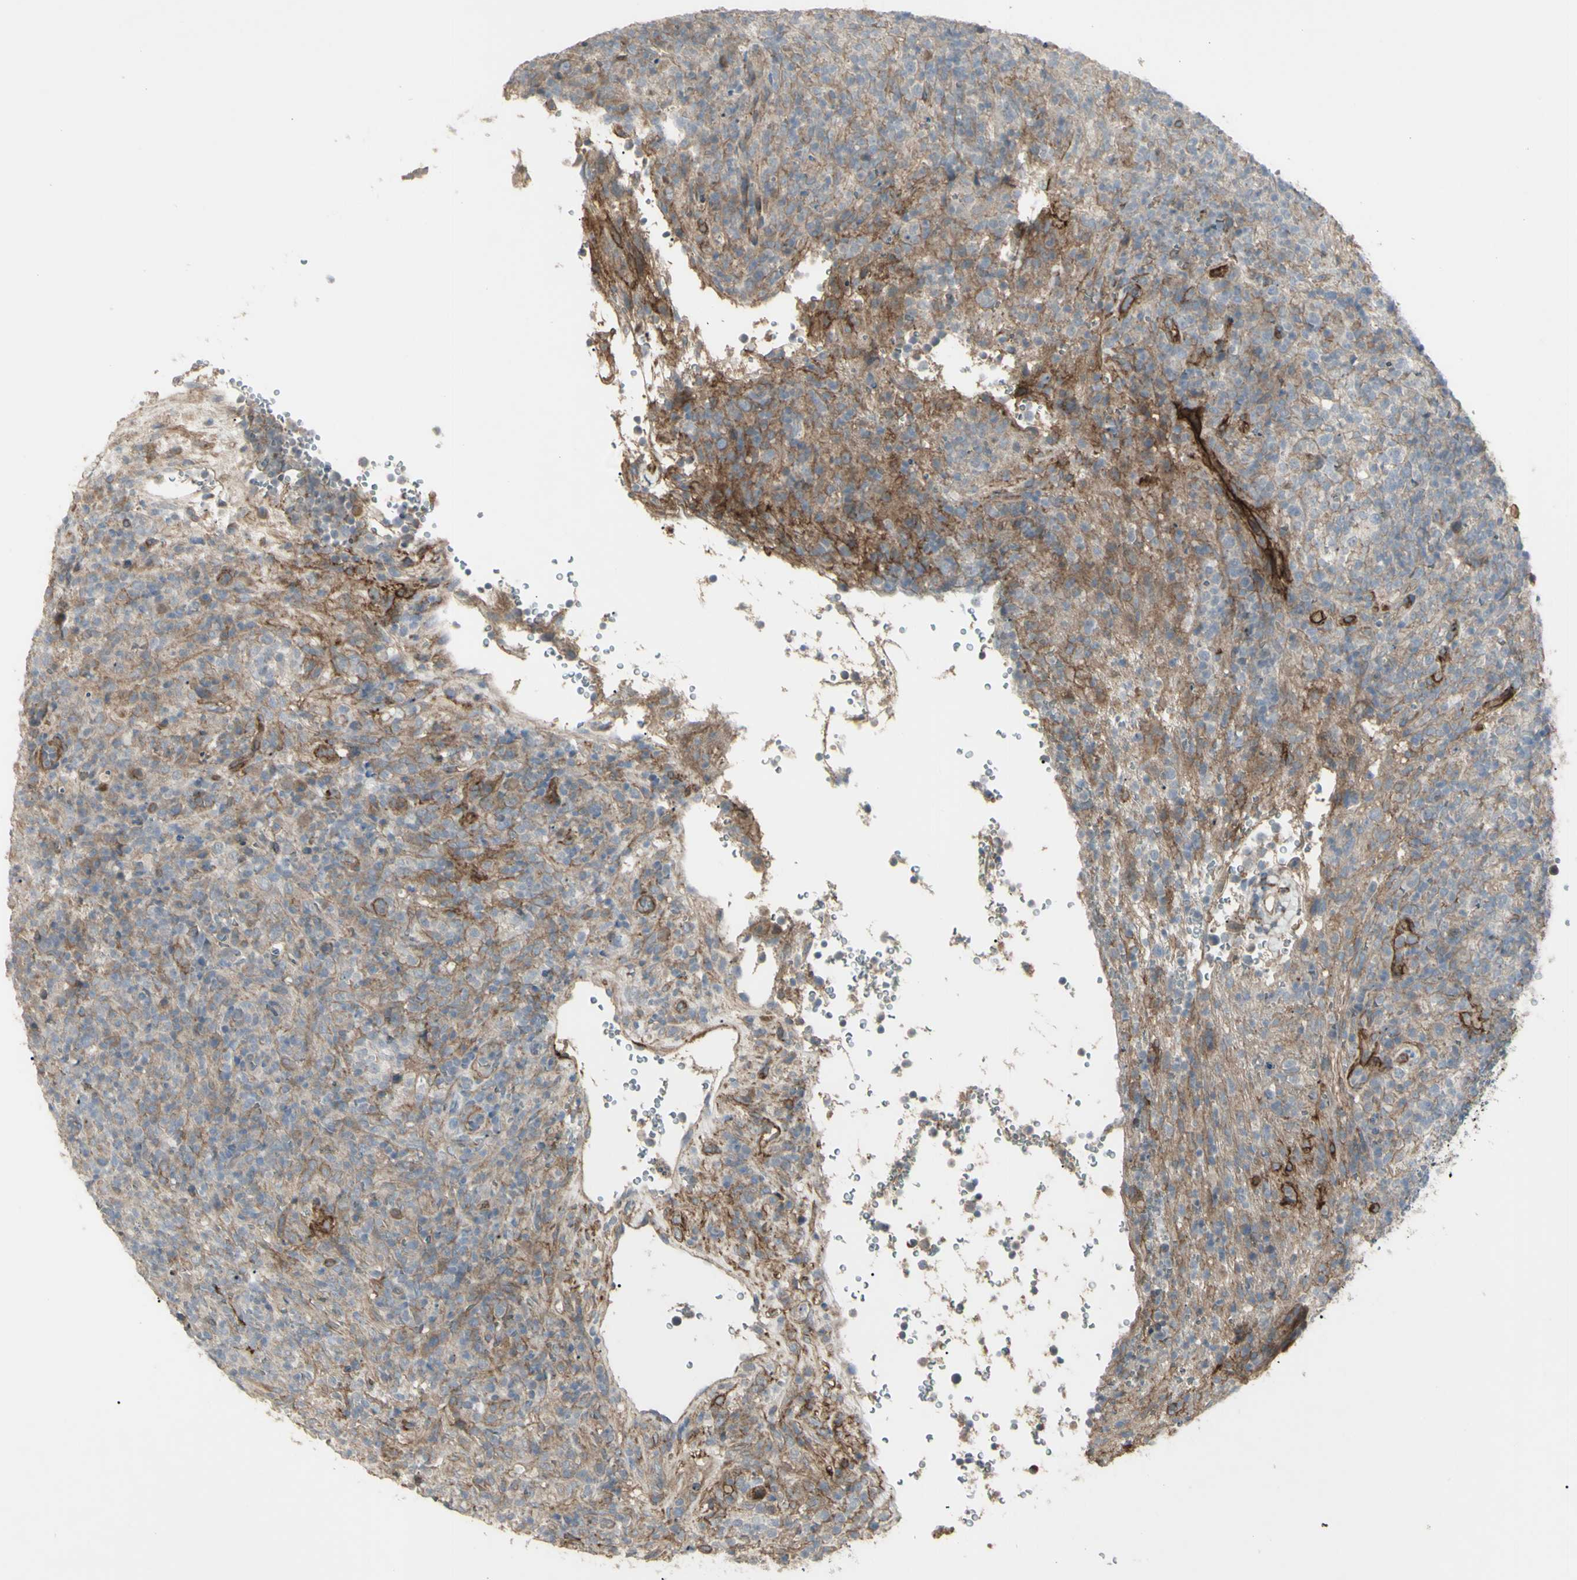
{"staining": {"intensity": "weak", "quantity": "25%-75%", "location": "cytoplasmic/membranous"}, "tissue": "lymphoma", "cell_type": "Tumor cells", "image_type": "cancer", "snomed": [{"axis": "morphology", "description": "Malignant lymphoma, non-Hodgkin's type, High grade"}, {"axis": "topography", "description": "Lymph node"}], "caption": "Protein analysis of malignant lymphoma, non-Hodgkin's type (high-grade) tissue reveals weak cytoplasmic/membranous positivity in about 25%-75% of tumor cells. Using DAB (brown) and hematoxylin (blue) stains, captured at high magnification using brightfield microscopy.", "gene": "CD276", "patient": {"sex": "female", "age": 76}}